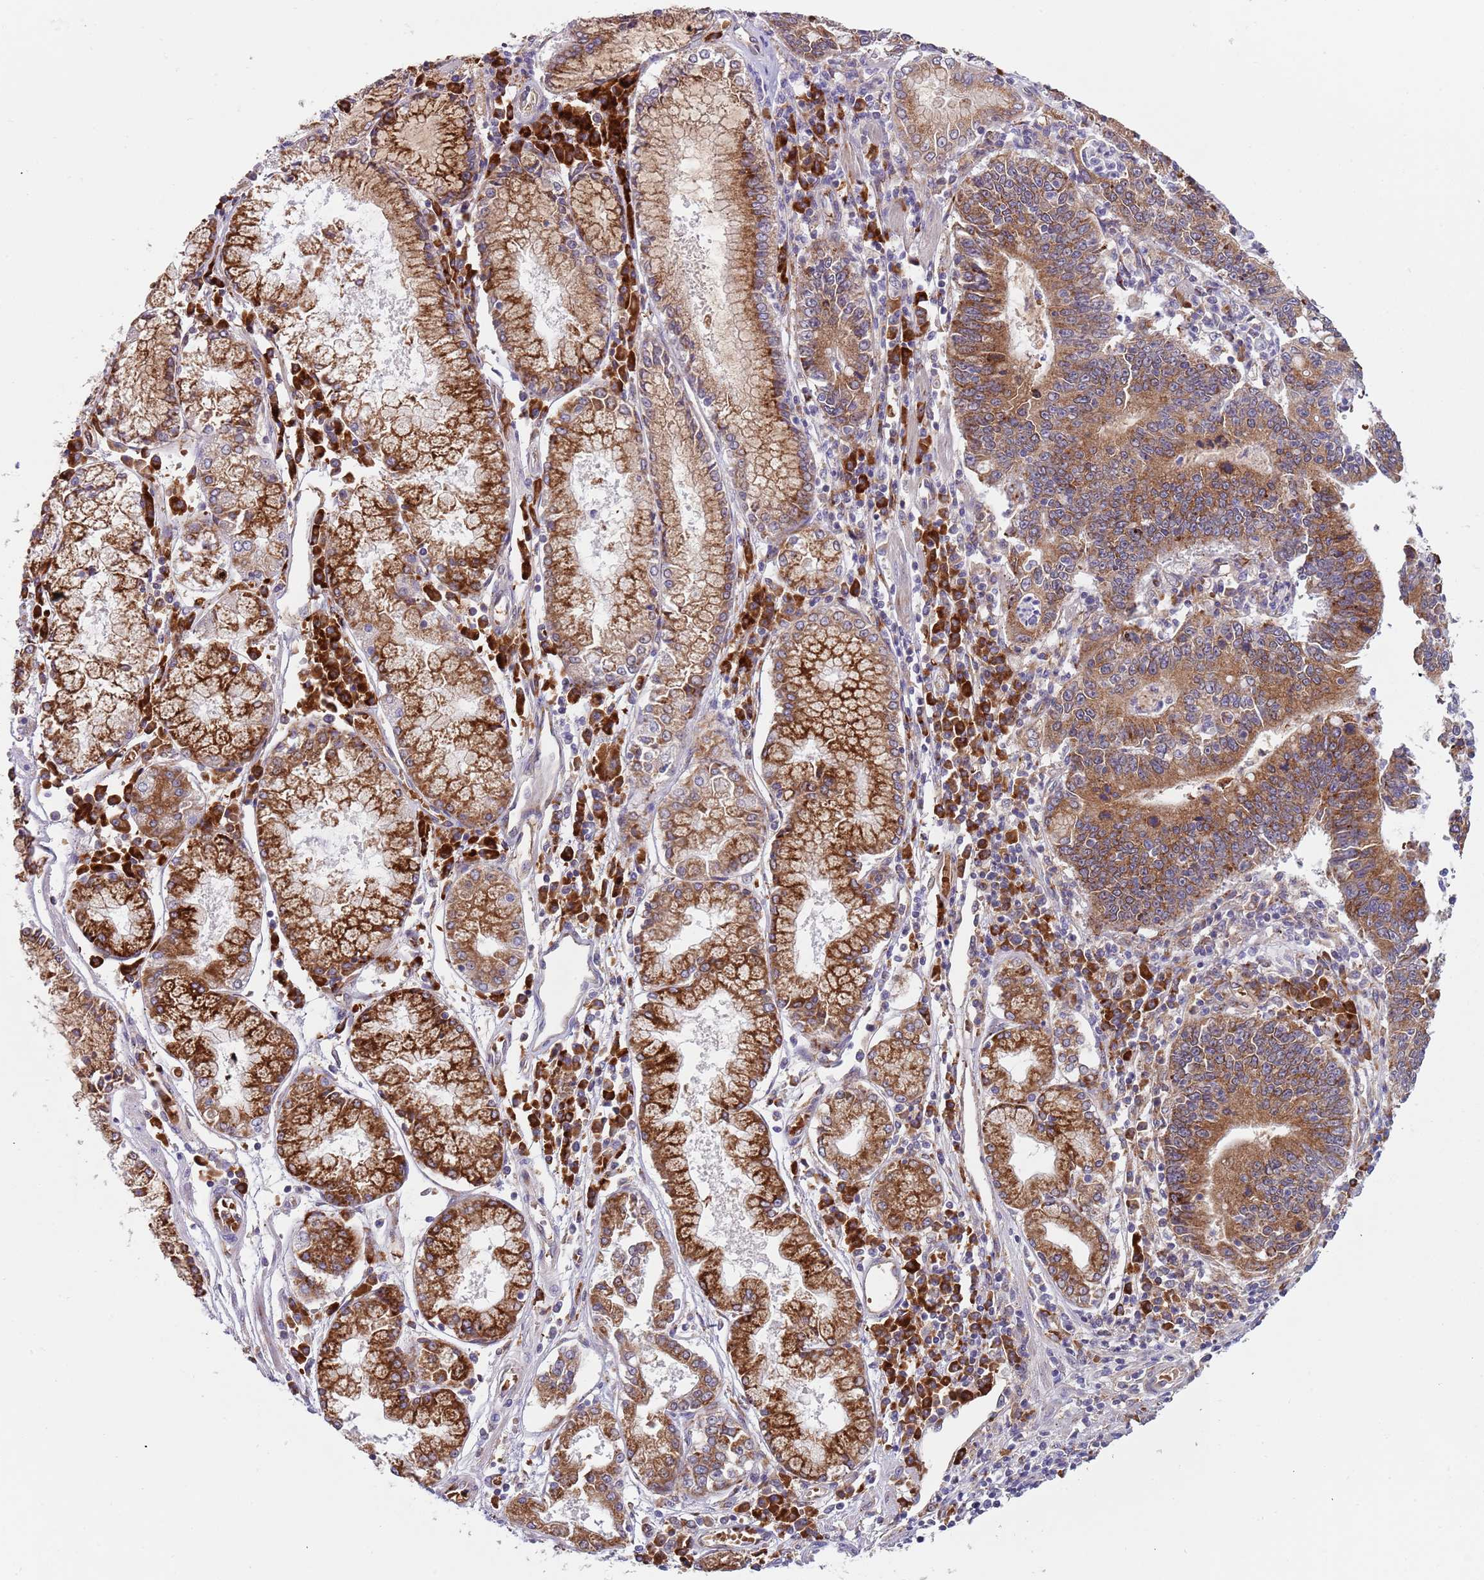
{"staining": {"intensity": "moderate", "quantity": ">75%", "location": "cytoplasmic/membranous"}, "tissue": "stomach cancer", "cell_type": "Tumor cells", "image_type": "cancer", "snomed": [{"axis": "morphology", "description": "Adenocarcinoma, NOS"}, {"axis": "topography", "description": "Stomach"}], "caption": "Immunohistochemistry (IHC) image of human stomach cancer (adenocarcinoma) stained for a protein (brown), which exhibits medium levels of moderate cytoplasmic/membranous expression in about >75% of tumor cells.", "gene": "VWCE", "patient": {"sex": "male", "age": 59}}